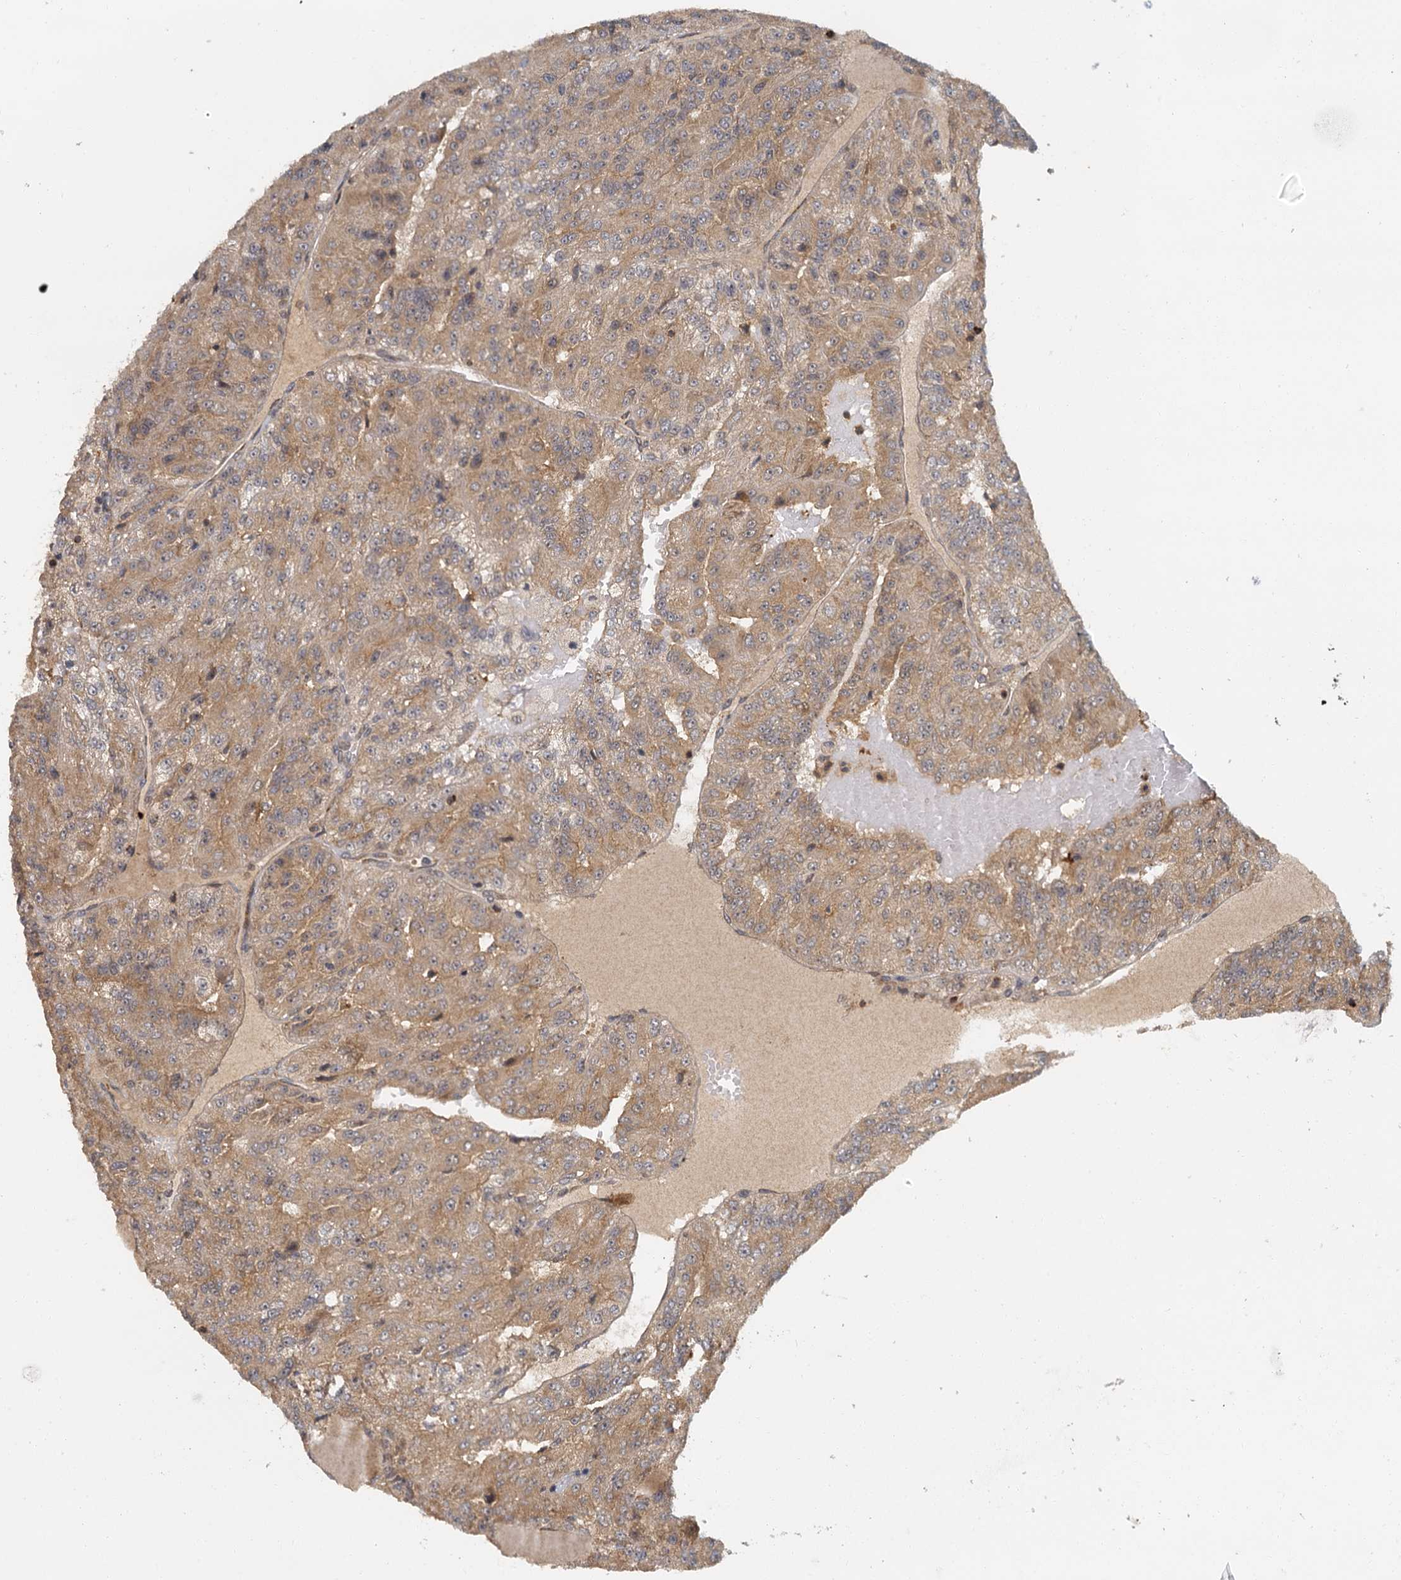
{"staining": {"intensity": "weak", "quantity": ">75%", "location": "cytoplasmic/membranous"}, "tissue": "renal cancer", "cell_type": "Tumor cells", "image_type": "cancer", "snomed": [{"axis": "morphology", "description": "Adenocarcinoma, NOS"}, {"axis": "topography", "description": "Kidney"}], "caption": "Renal adenocarcinoma stained for a protein reveals weak cytoplasmic/membranous positivity in tumor cells.", "gene": "ZNF549", "patient": {"sex": "female", "age": 63}}